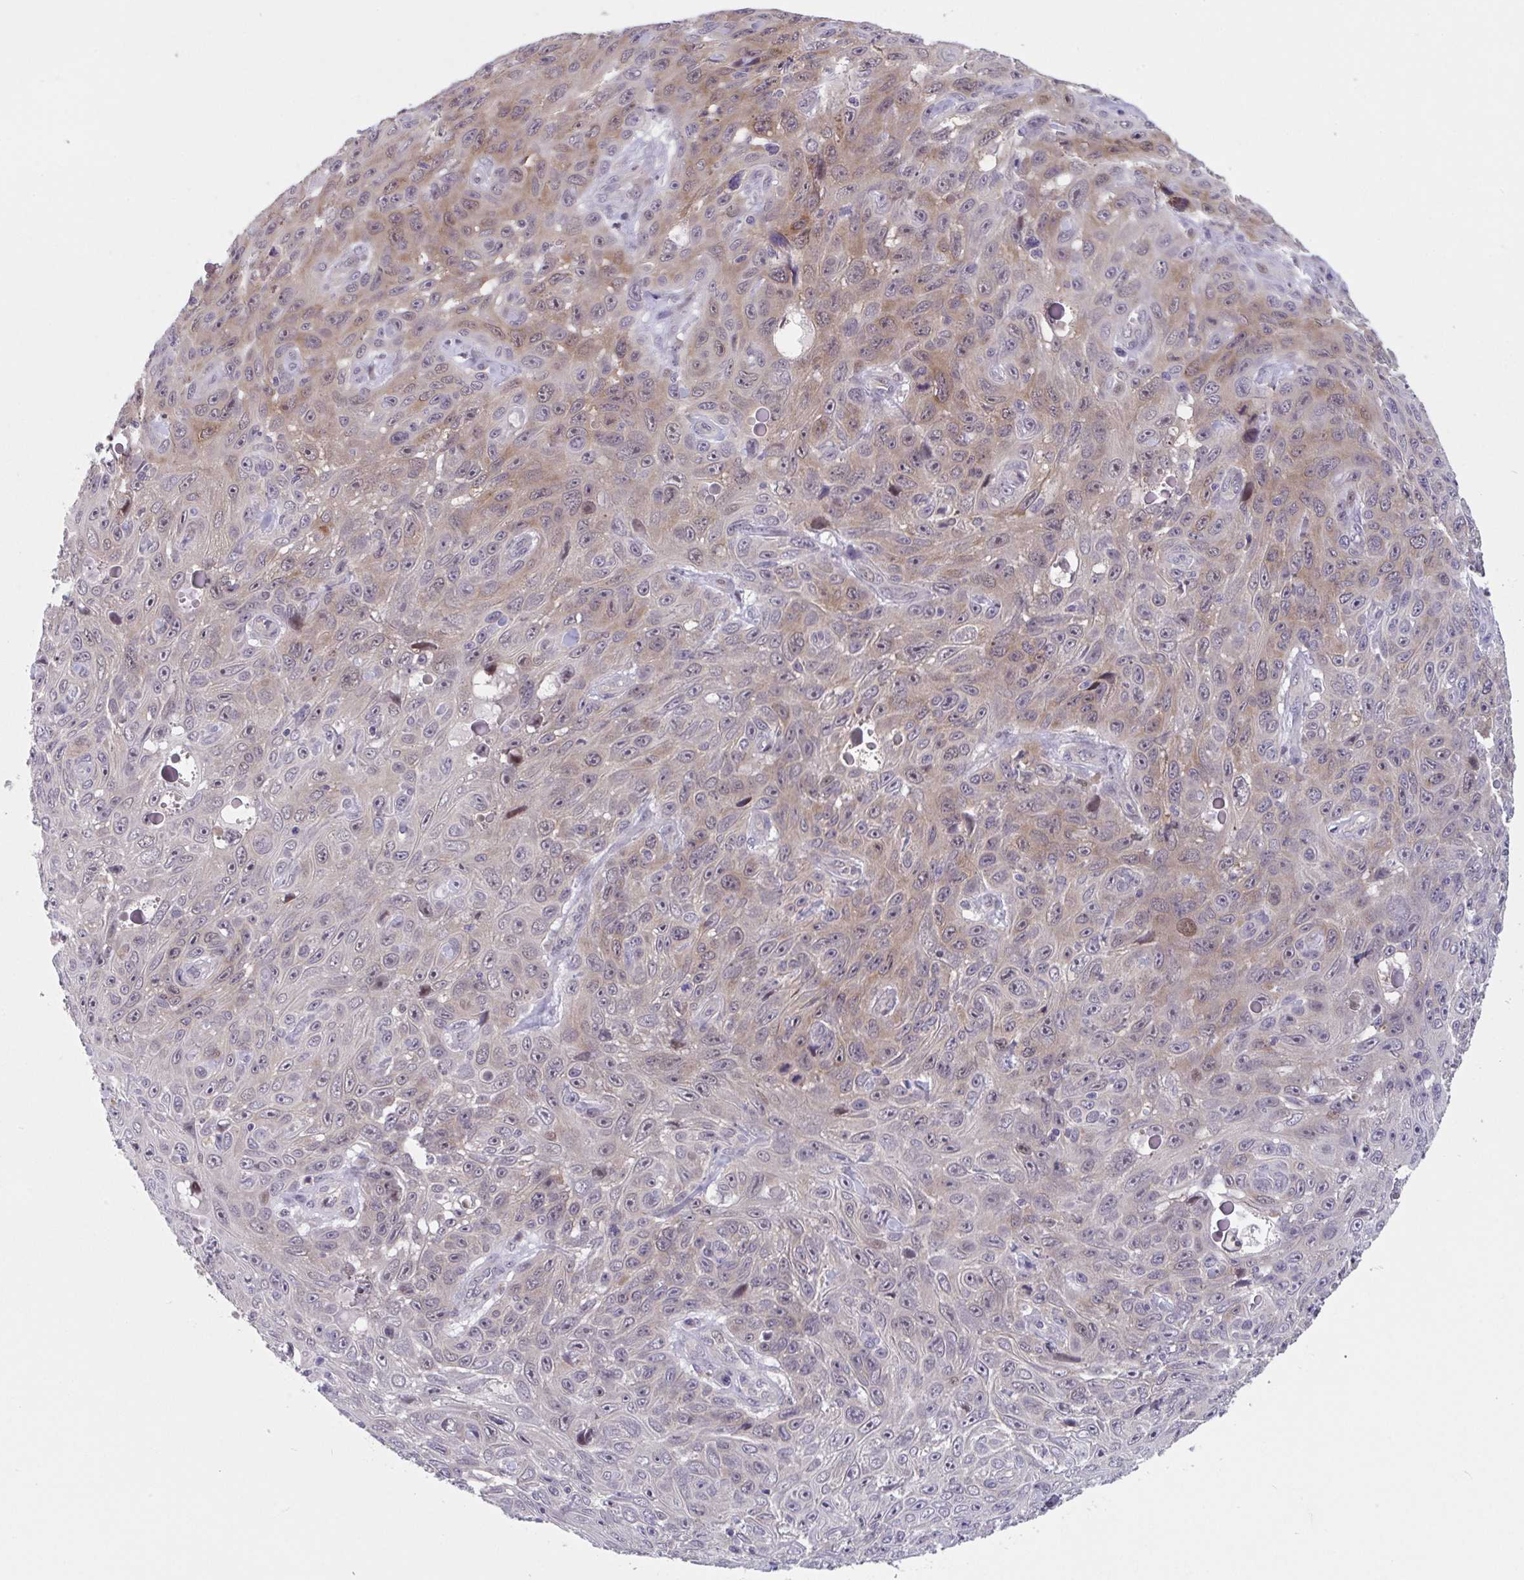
{"staining": {"intensity": "moderate", "quantity": "25%-75%", "location": "cytoplasmic/membranous,nuclear"}, "tissue": "skin cancer", "cell_type": "Tumor cells", "image_type": "cancer", "snomed": [{"axis": "morphology", "description": "Squamous cell carcinoma, NOS"}, {"axis": "topography", "description": "Skin"}], "caption": "DAB immunohistochemical staining of human skin cancer reveals moderate cytoplasmic/membranous and nuclear protein staining in about 25%-75% of tumor cells.", "gene": "RIOK1", "patient": {"sex": "male", "age": 82}}